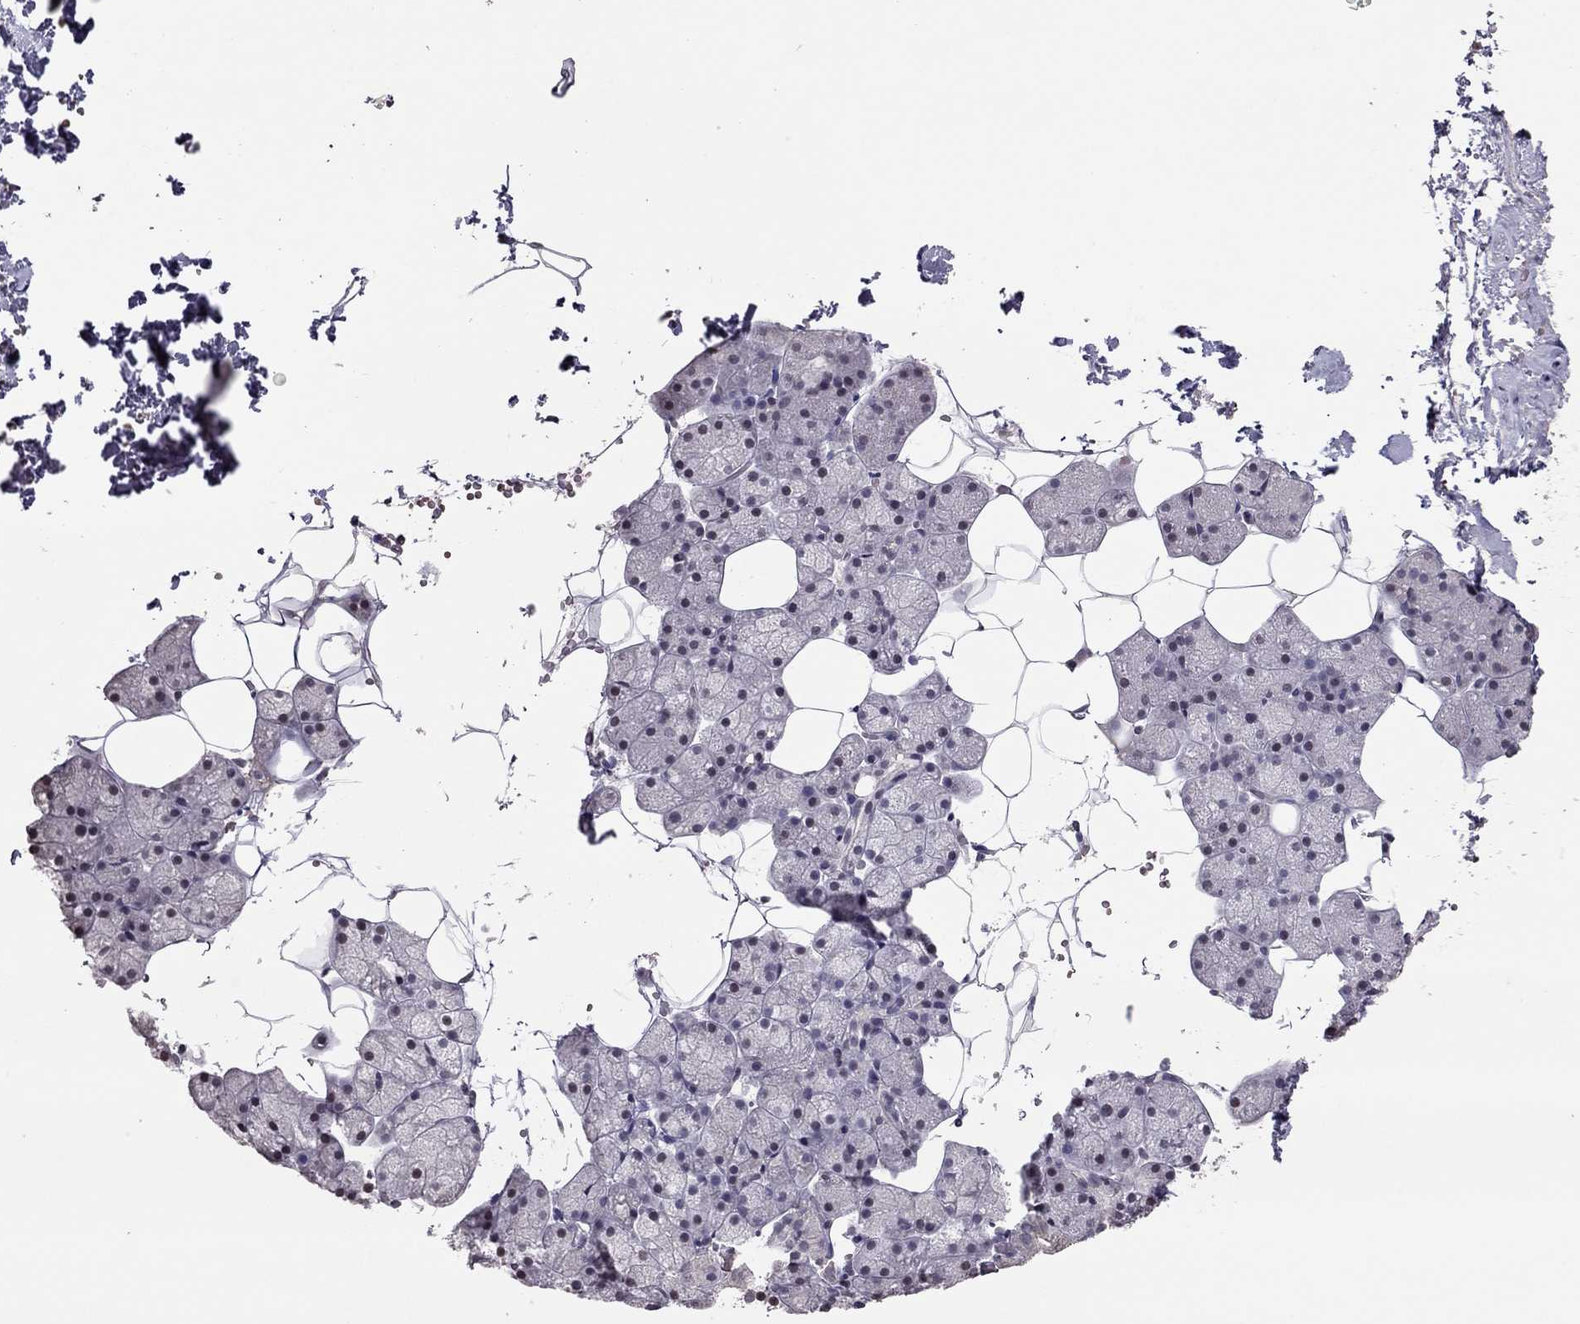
{"staining": {"intensity": "negative", "quantity": "none", "location": "none"}, "tissue": "salivary gland", "cell_type": "Glandular cells", "image_type": "normal", "snomed": [{"axis": "morphology", "description": "Normal tissue, NOS"}, {"axis": "topography", "description": "Salivary gland"}], "caption": "Glandular cells are negative for brown protein staining in benign salivary gland. The staining is performed using DAB (3,3'-diaminobenzidine) brown chromogen with nuclei counter-stained in using hematoxylin.", "gene": "TSHB", "patient": {"sex": "male", "age": 38}}